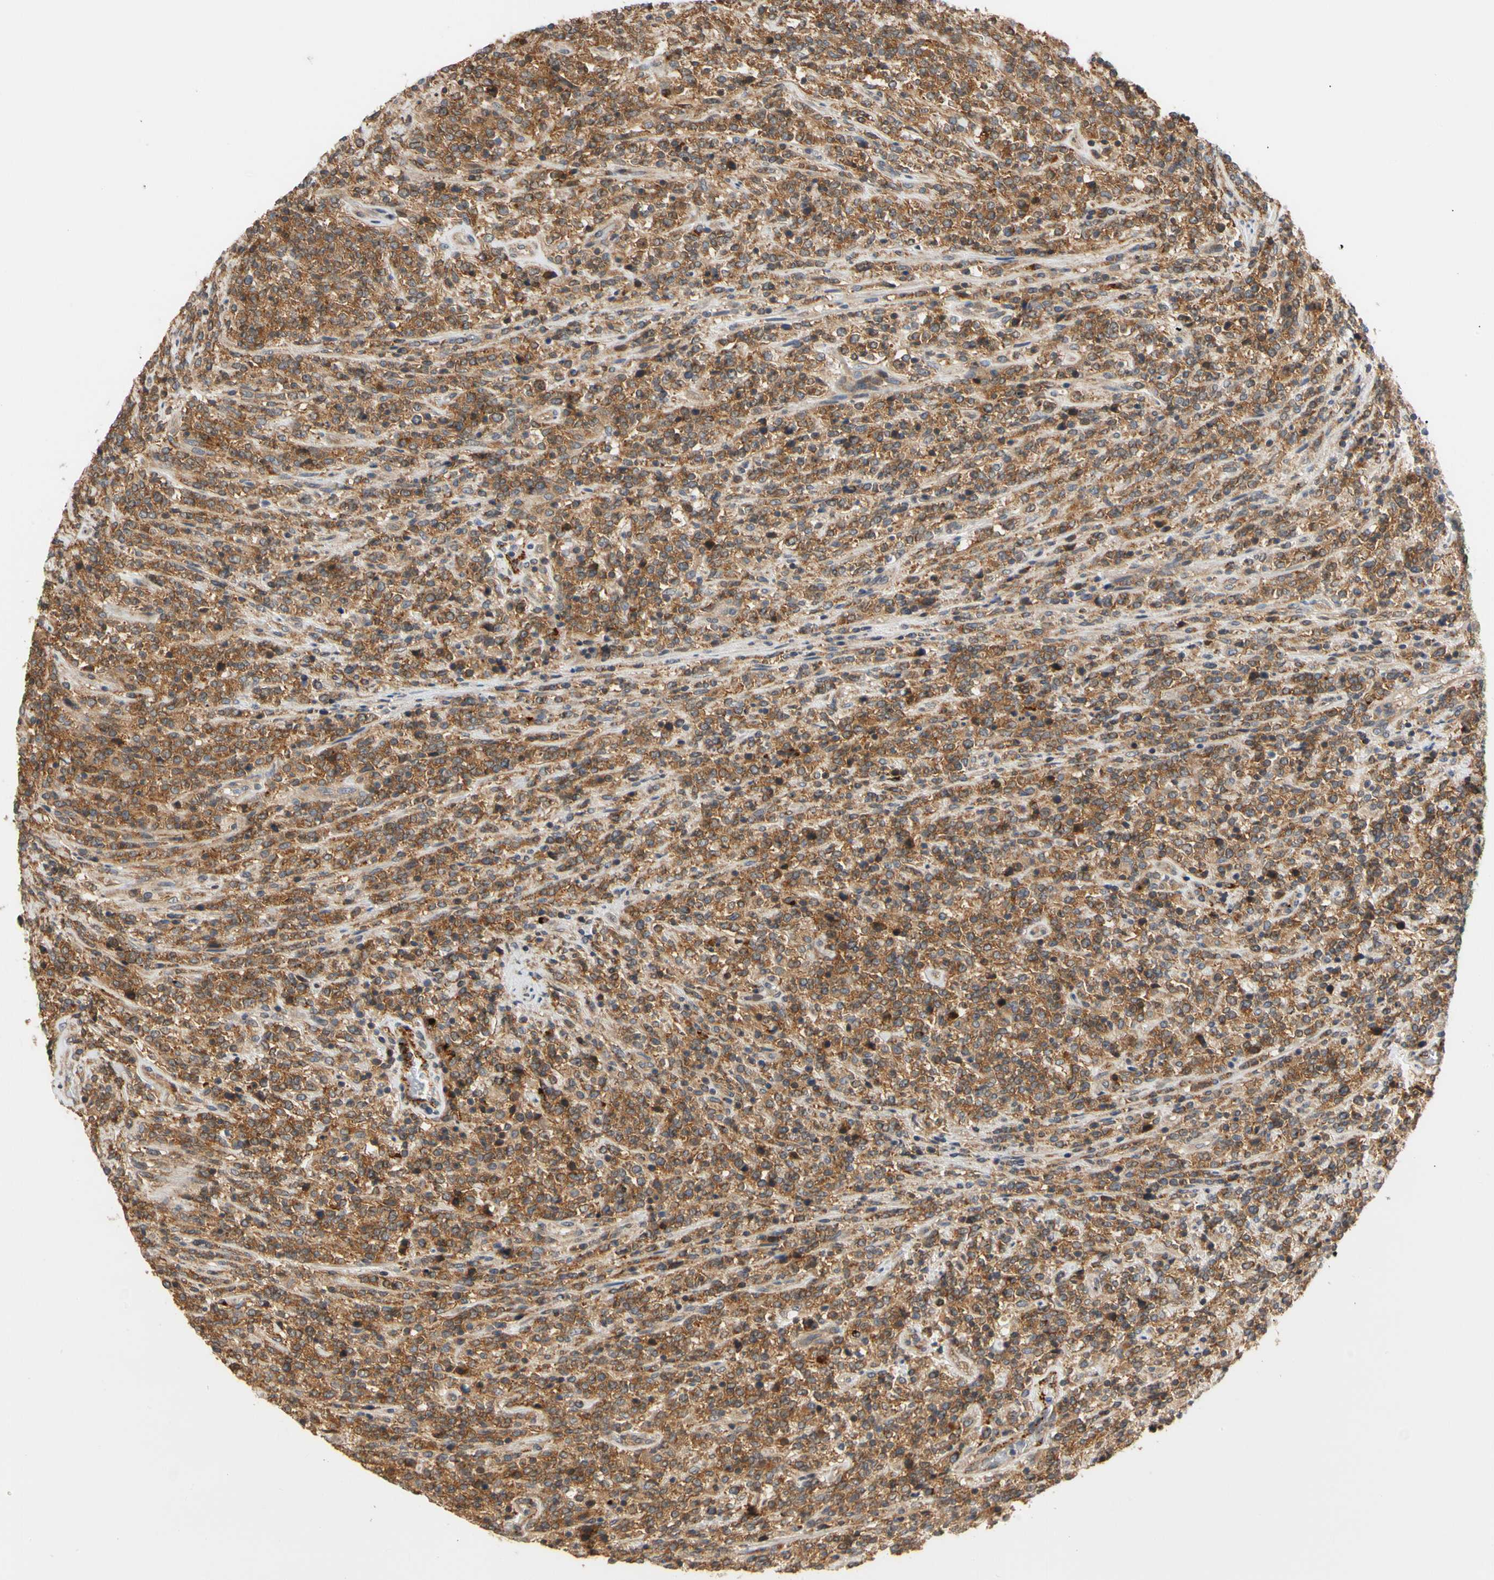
{"staining": {"intensity": "moderate", "quantity": ">75%", "location": "cytoplasmic/membranous"}, "tissue": "lymphoma", "cell_type": "Tumor cells", "image_type": "cancer", "snomed": [{"axis": "morphology", "description": "Malignant lymphoma, non-Hodgkin's type, High grade"}, {"axis": "topography", "description": "Soft tissue"}], "caption": "A photomicrograph of human malignant lymphoma, non-Hodgkin's type (high-grade) stained for a protein reveals moderate cytoplasmic/membranous brown staining in tumor cells. (DAB IHC, brown staining for protein, blue staining for nuclei).", "gene": "ANKHD1", "patient": {"sex": "male", "age": 18}}